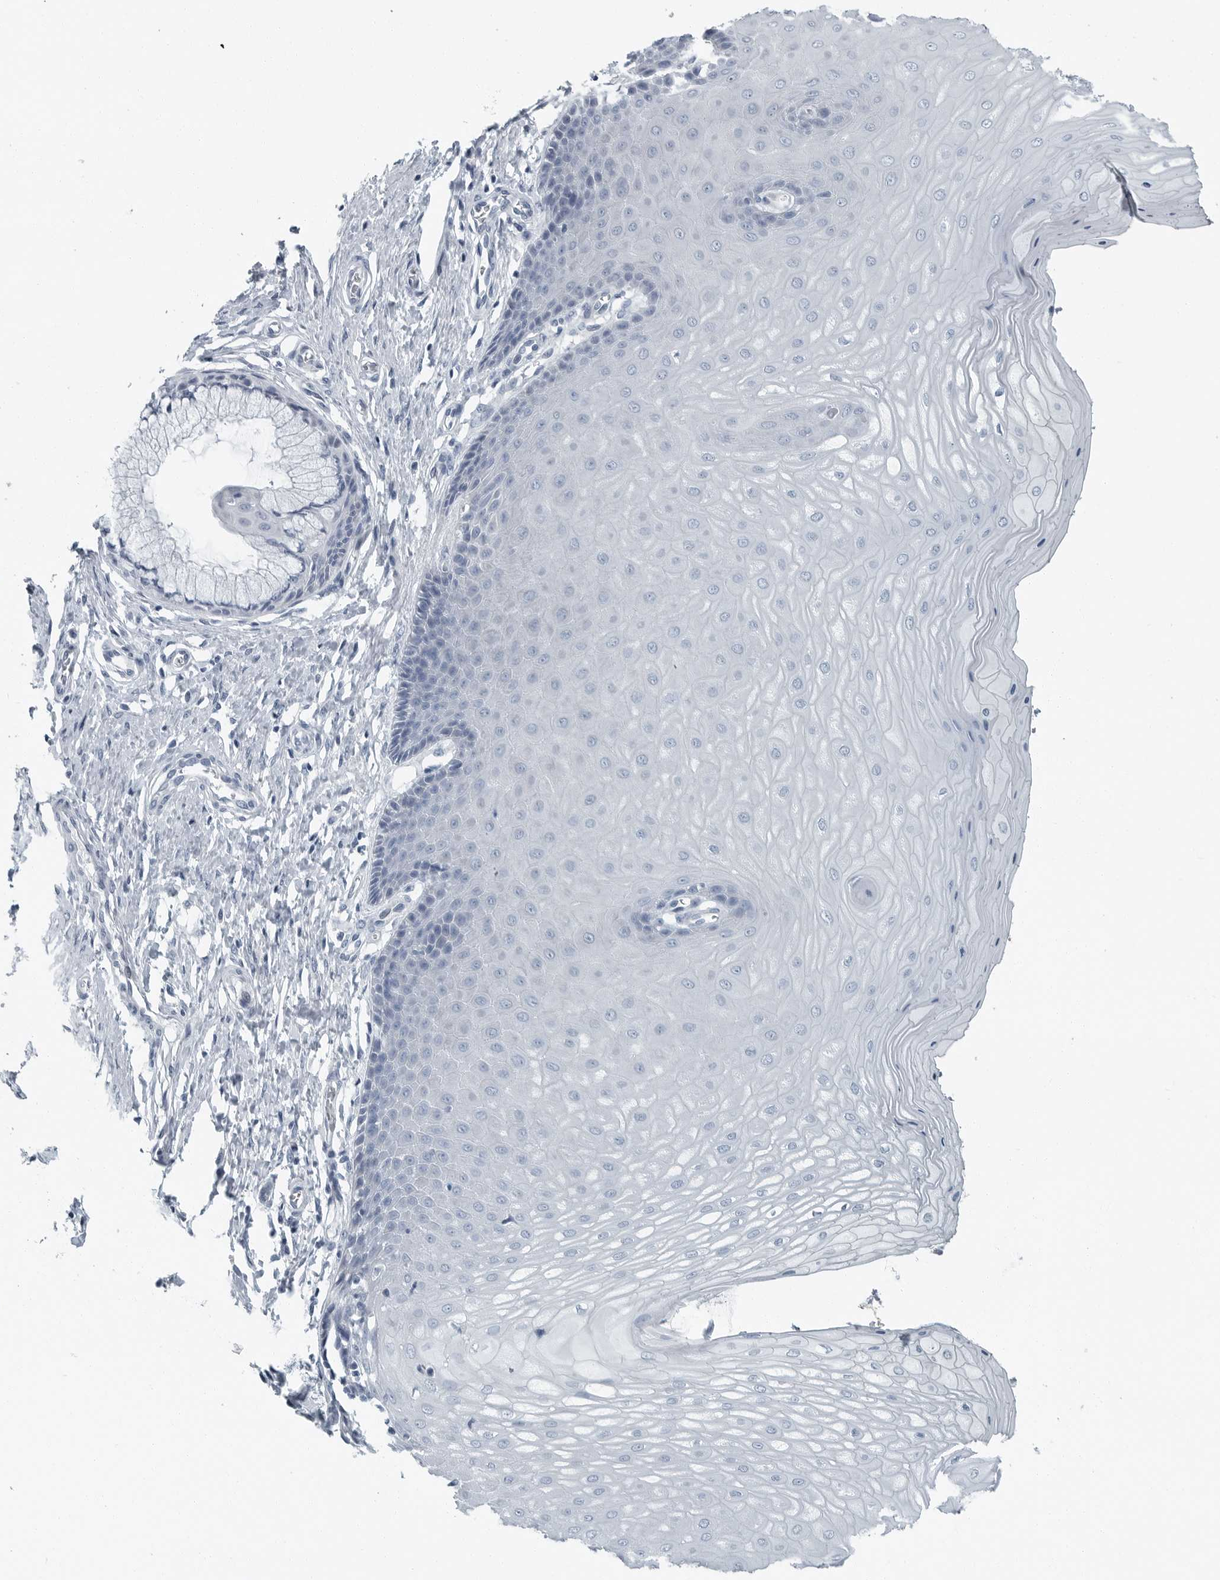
{"staining": {"intensity": "negative", "quantity": "none", "location": "none"}, "tissue": "cervix", "cell_type": "Glandular cells", "image_type": "normal", "snomed": [{"axis": "morphology", "description": "Normal tissue, NOS"}, {"axis": "topography", "description": "Cervix"}], "caption": "A high-resolution histopathology image shows IHC staining of benign cervix, which displays no significant staining in glandular cells.", "gene": "ZPBP2", "patient": {"sex": "female", "age": 55}}